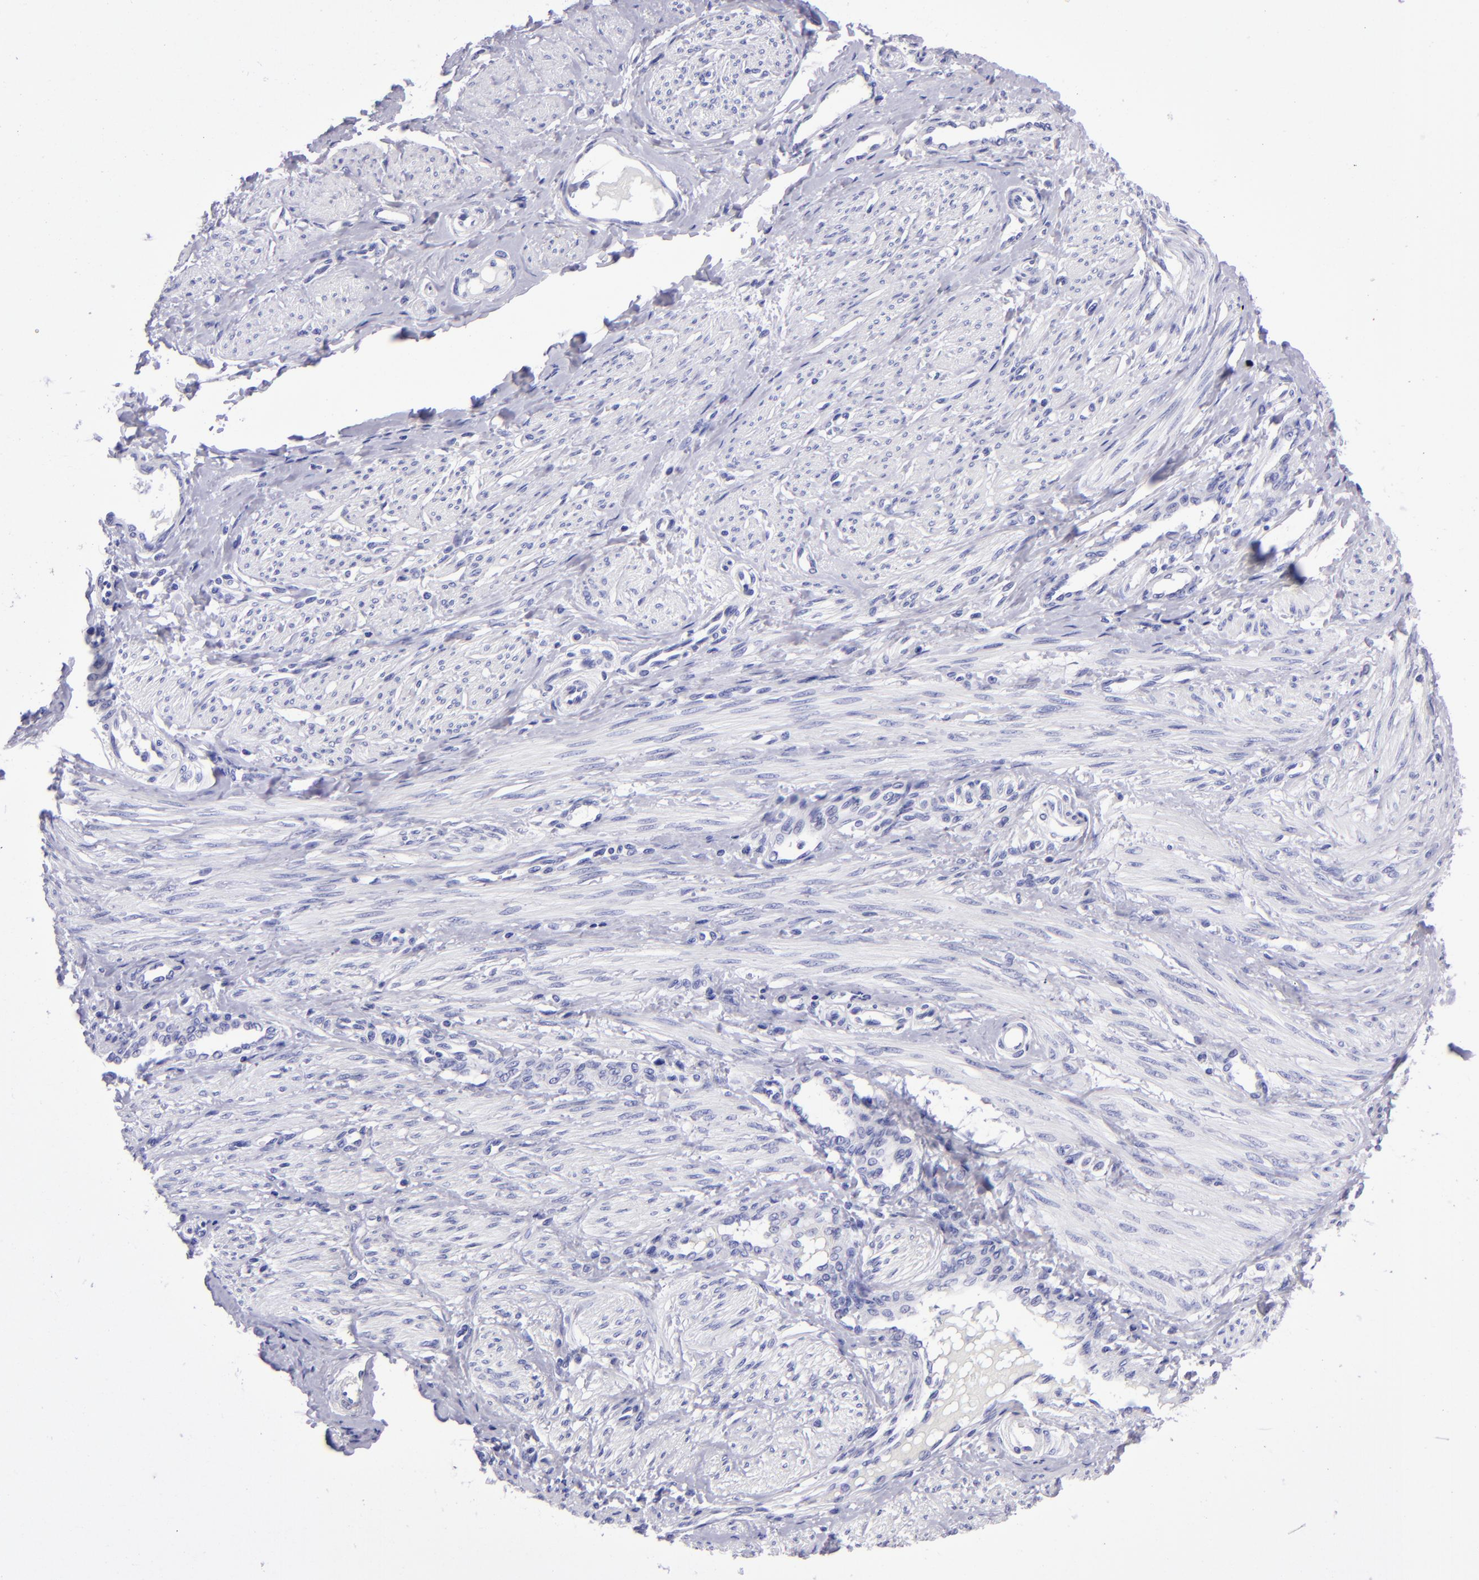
{"staining": {"intensity": "negative", "quantity": "none", "location": "none"}, "tissue": "smooth muscle", "cell_type": "Smooth muscle cells", "image_type": "normal", "snomed": [{"axis": "morphology", "description": "Normal tissue, NOS"}, {"axis": "topography", "description": "Smooth muscle"}, {"axis": "topography", "description": "Uterus"}], "caption": "This histopathology image is of unremarkable smooth muscle stained with IHC to label a protein in brown with the nuclei are counter-stained blue. There is no expression in smooth muscle cells.", "gene": "TYRP1", "patient": {"sex": "female", "age": 39}}